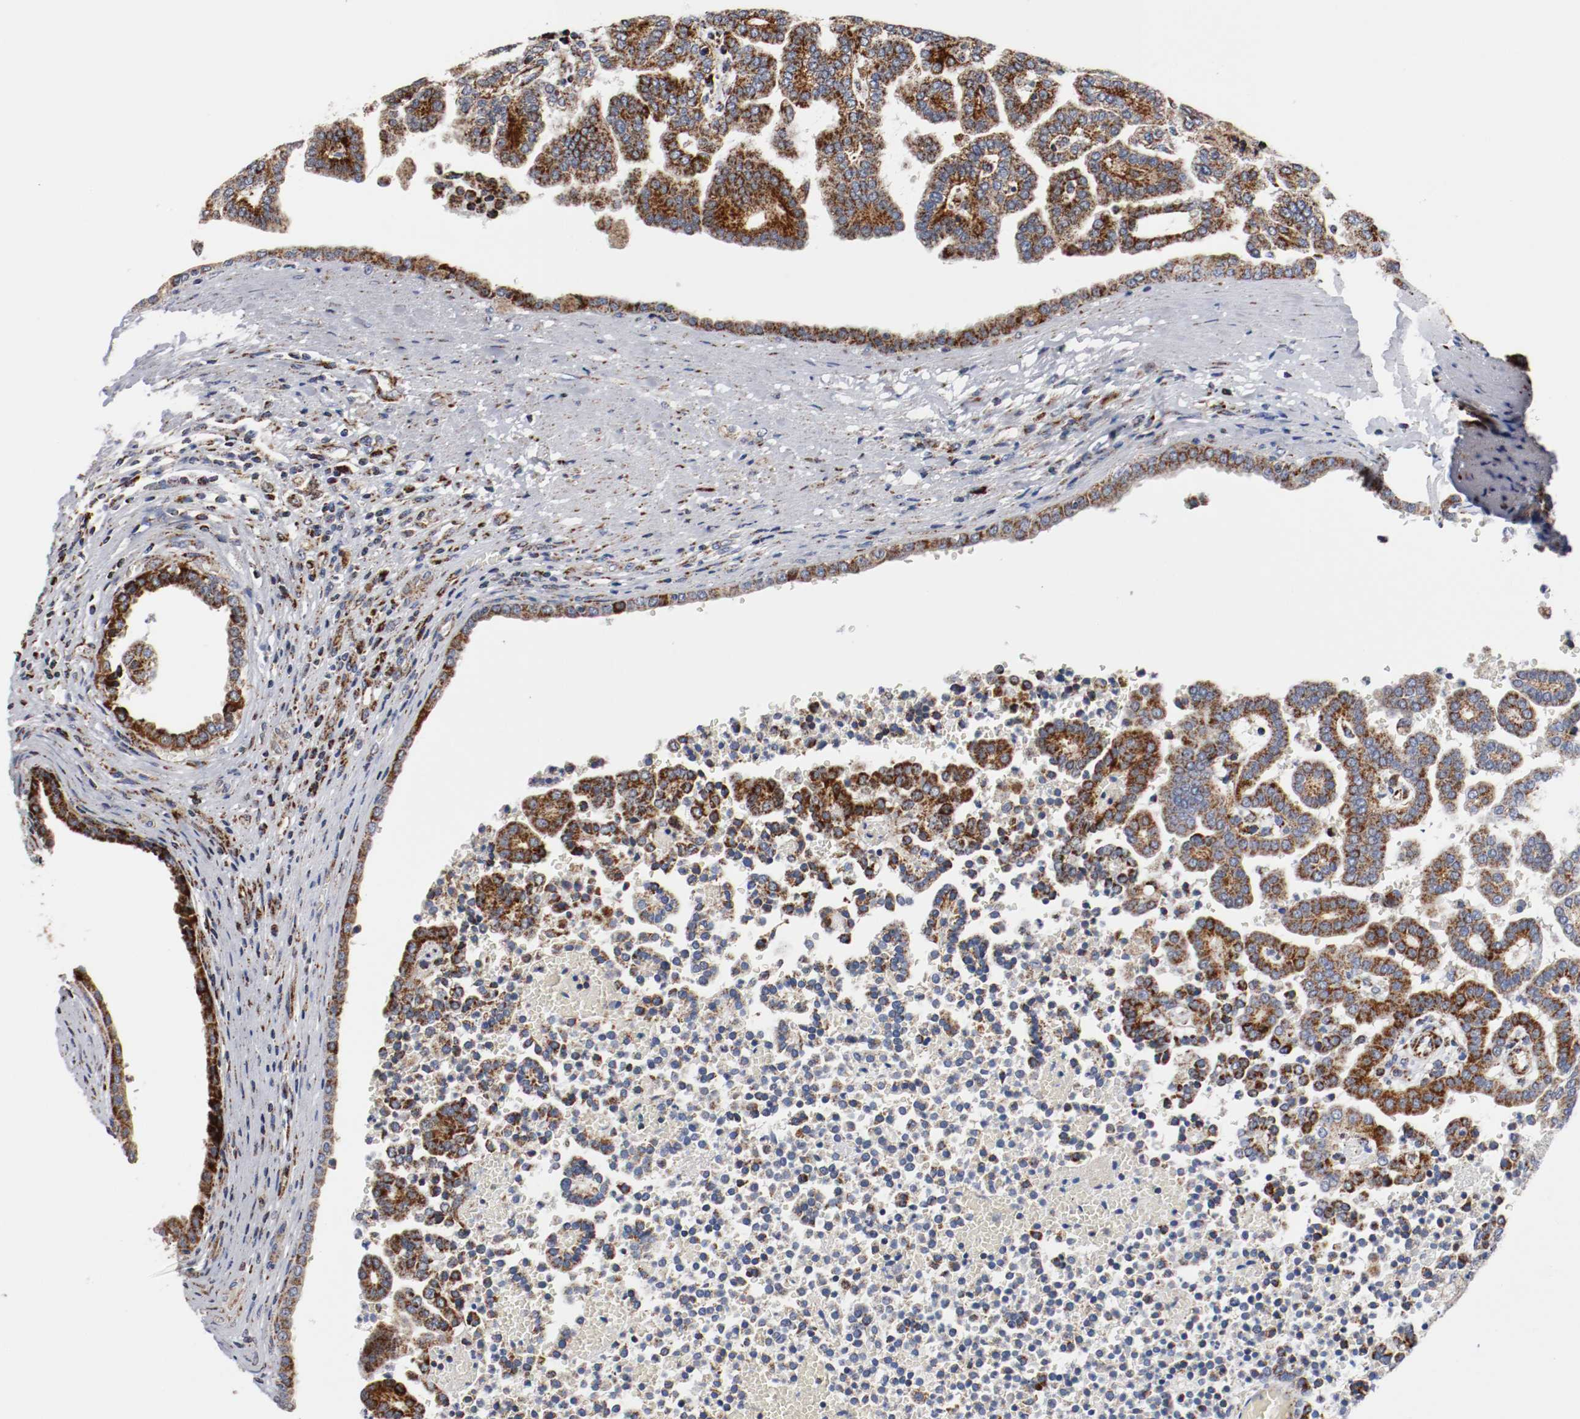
{"staining": {"intensity": "strong", "quantity": ">75%", "location": "cytoplasmic/membranous"}, "tissue": "renal cancer", "cell_type": "Tumor cells", "image_type": "cancer", "snomed": [{"axis": "morphology", "description": "Adenocarcinoma, NOS"}, {"axis": "topography", "description": "Kidney"}], "caption": "Immunohistochemistry (IHC) of adenocarcinoma (renal) reveals high levels of strong cytoplasmic/membranous positivity in about >75% of tumor cells.", "gene": "TUBD1", "patient": {"sex": "male", "age": 61}}